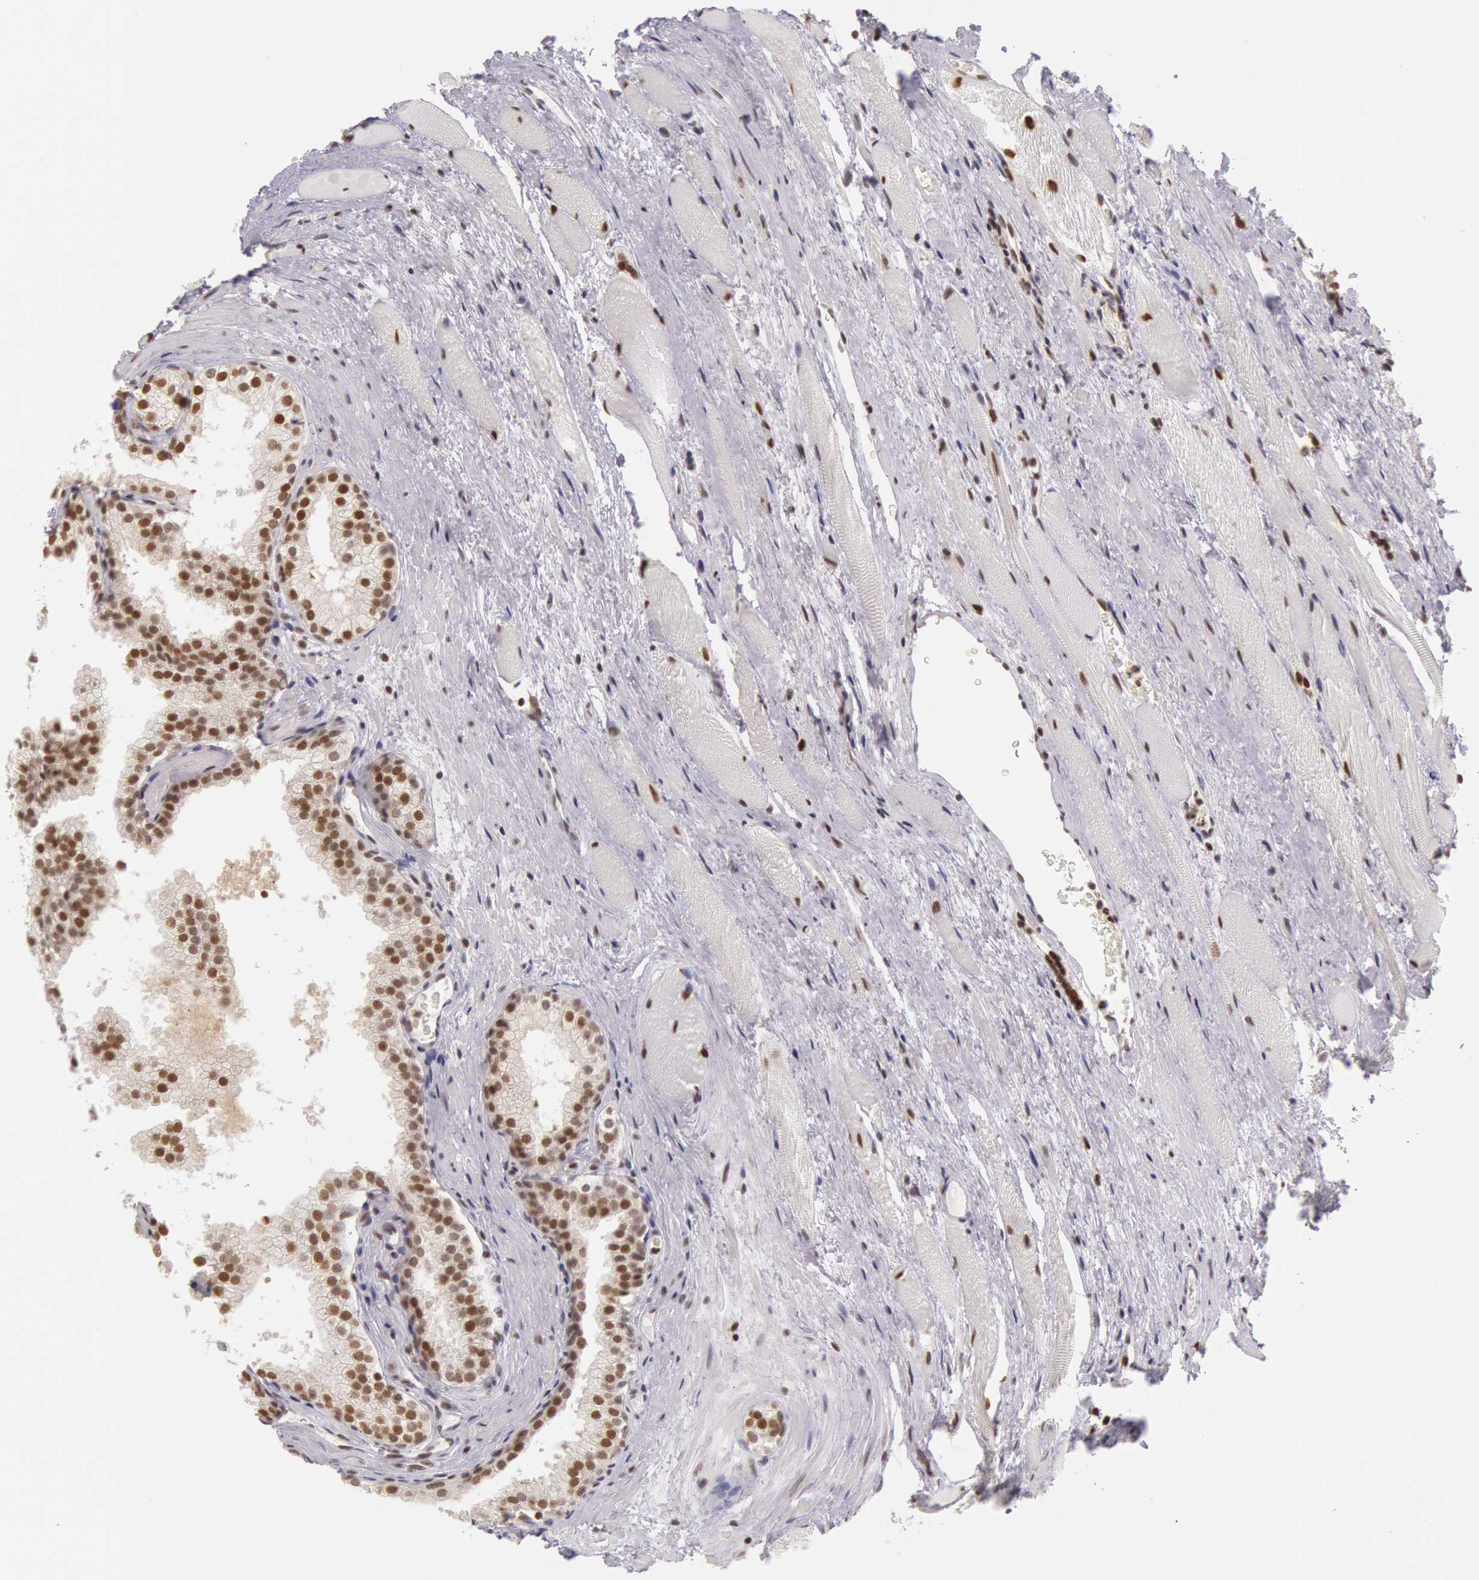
{"staining": {"intensity": "moderate", "quantity": "25%-75%", "location": "nuclear"}, "tissue": "prostate cancer", "cell_type": "Tumor cells", "image_type": "cancer", "snomed": [{"axis": "morphology", "description": "Adenocarcinoma, Medium grade"}, {"axis": "topography", "description": "Prostate"}], "caption": "DAB immunohistochemical staining of prostate adenocarcinoma (medium-grade) demonstrates moderate nuclear protein positivity in about 25%-75% of tumor cells.", "gene": "ESS2", "patient": {"sex": "male", "age": 72}}